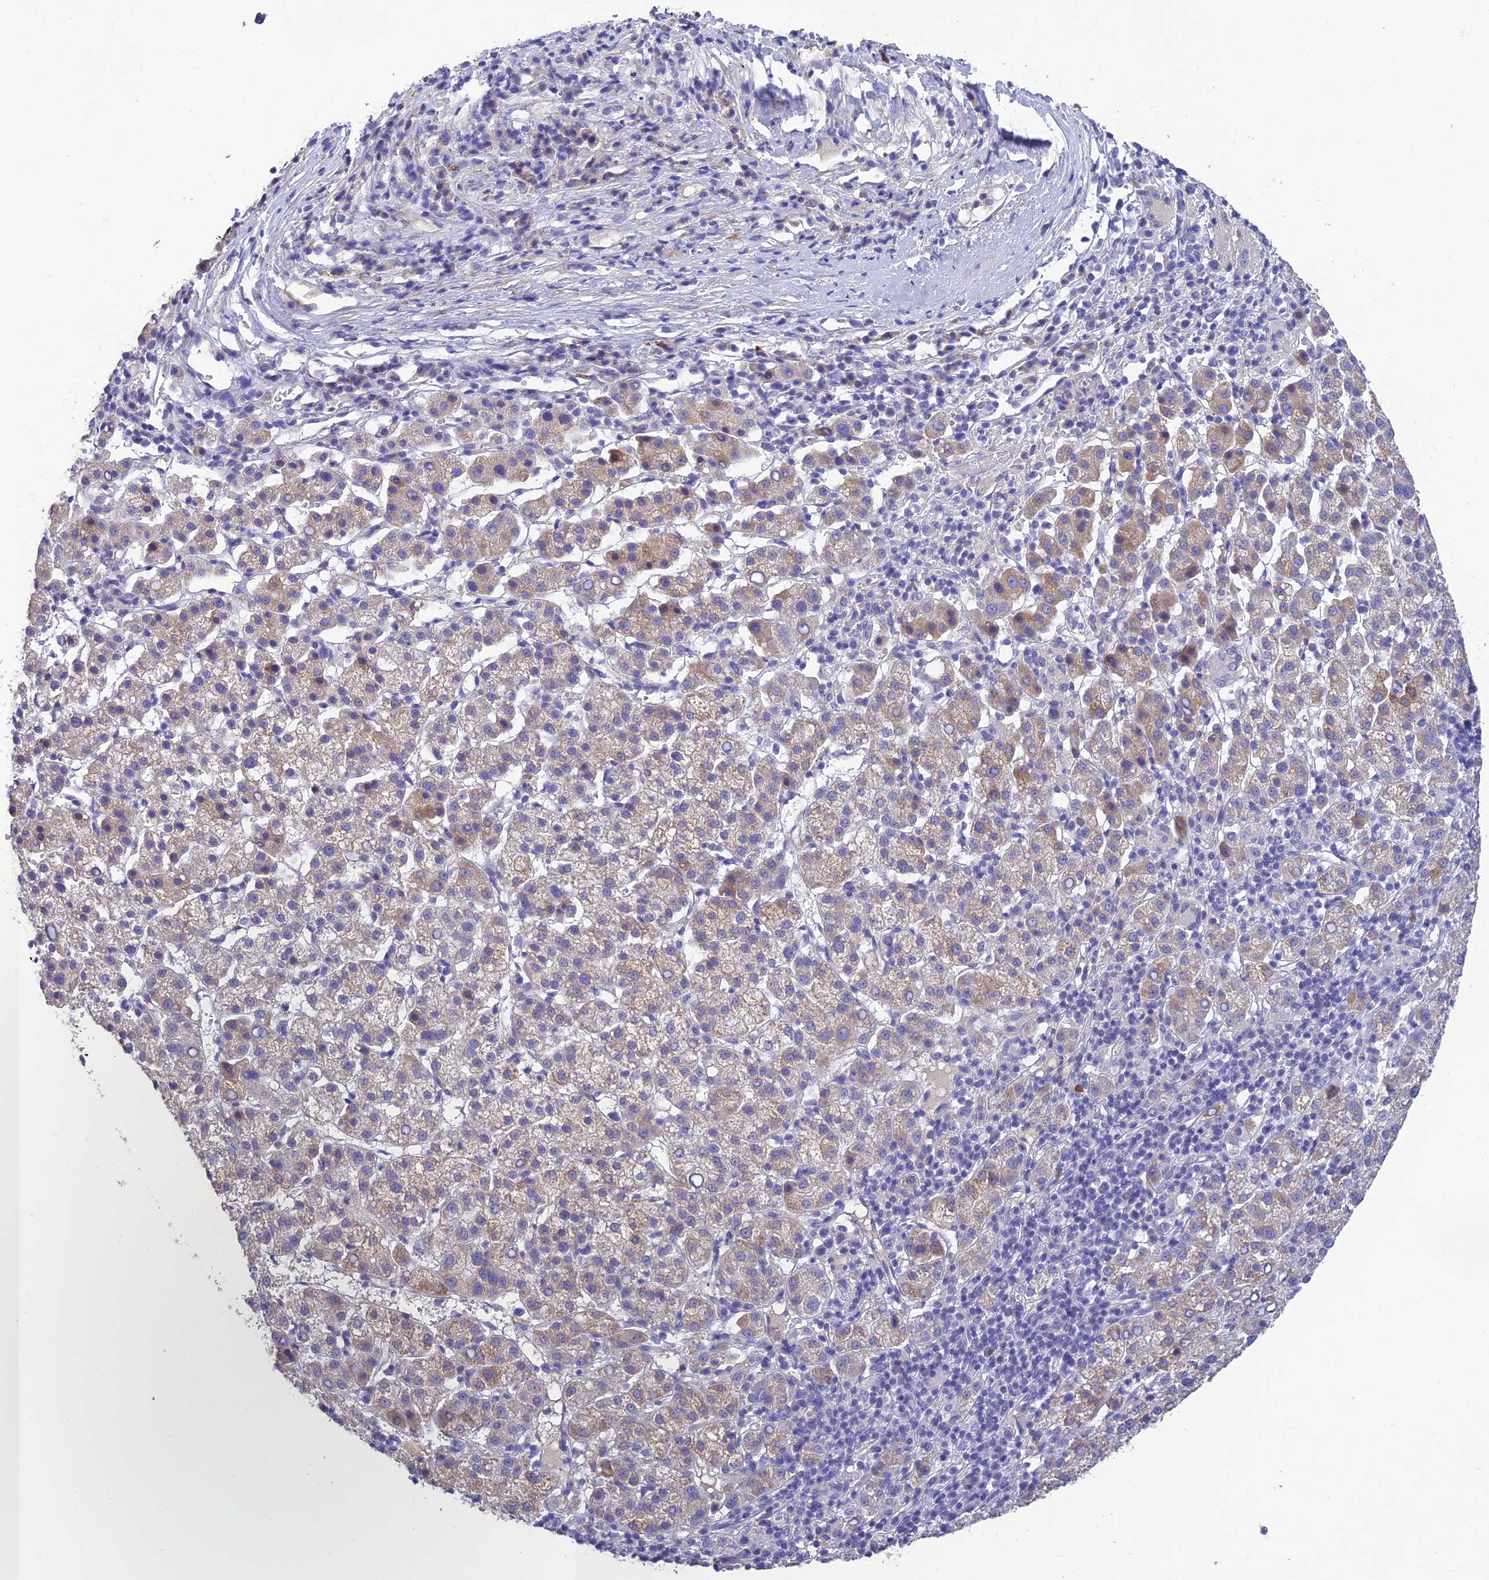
{"staining": {"intensity": "moderate", "quantity": "25%-75%", "location": "cytoplasmic/membranous"}, "tissue": "liver cancer", "cell_type": "Tumor cells", "image_type": "cancer", "snomed": [{"axis": "morphology", "description": "Carcinoma, Hepatocellular, NOS"}, {"axis": "topography", "description": "Liver"}], "caption": "Liver hepatocellular carcinoma was stained to show a protein in brown. There is medium levels of moderate cytoplasmic/membranous expression in about 25%-75% of tumor cells. (DAB (3,3'-diaminobenzidine) IHC, brown staining for protein, blue staining for nuclei).", "gene": "HSD17B2", "patient": {"sex": "female", "age": 58}}